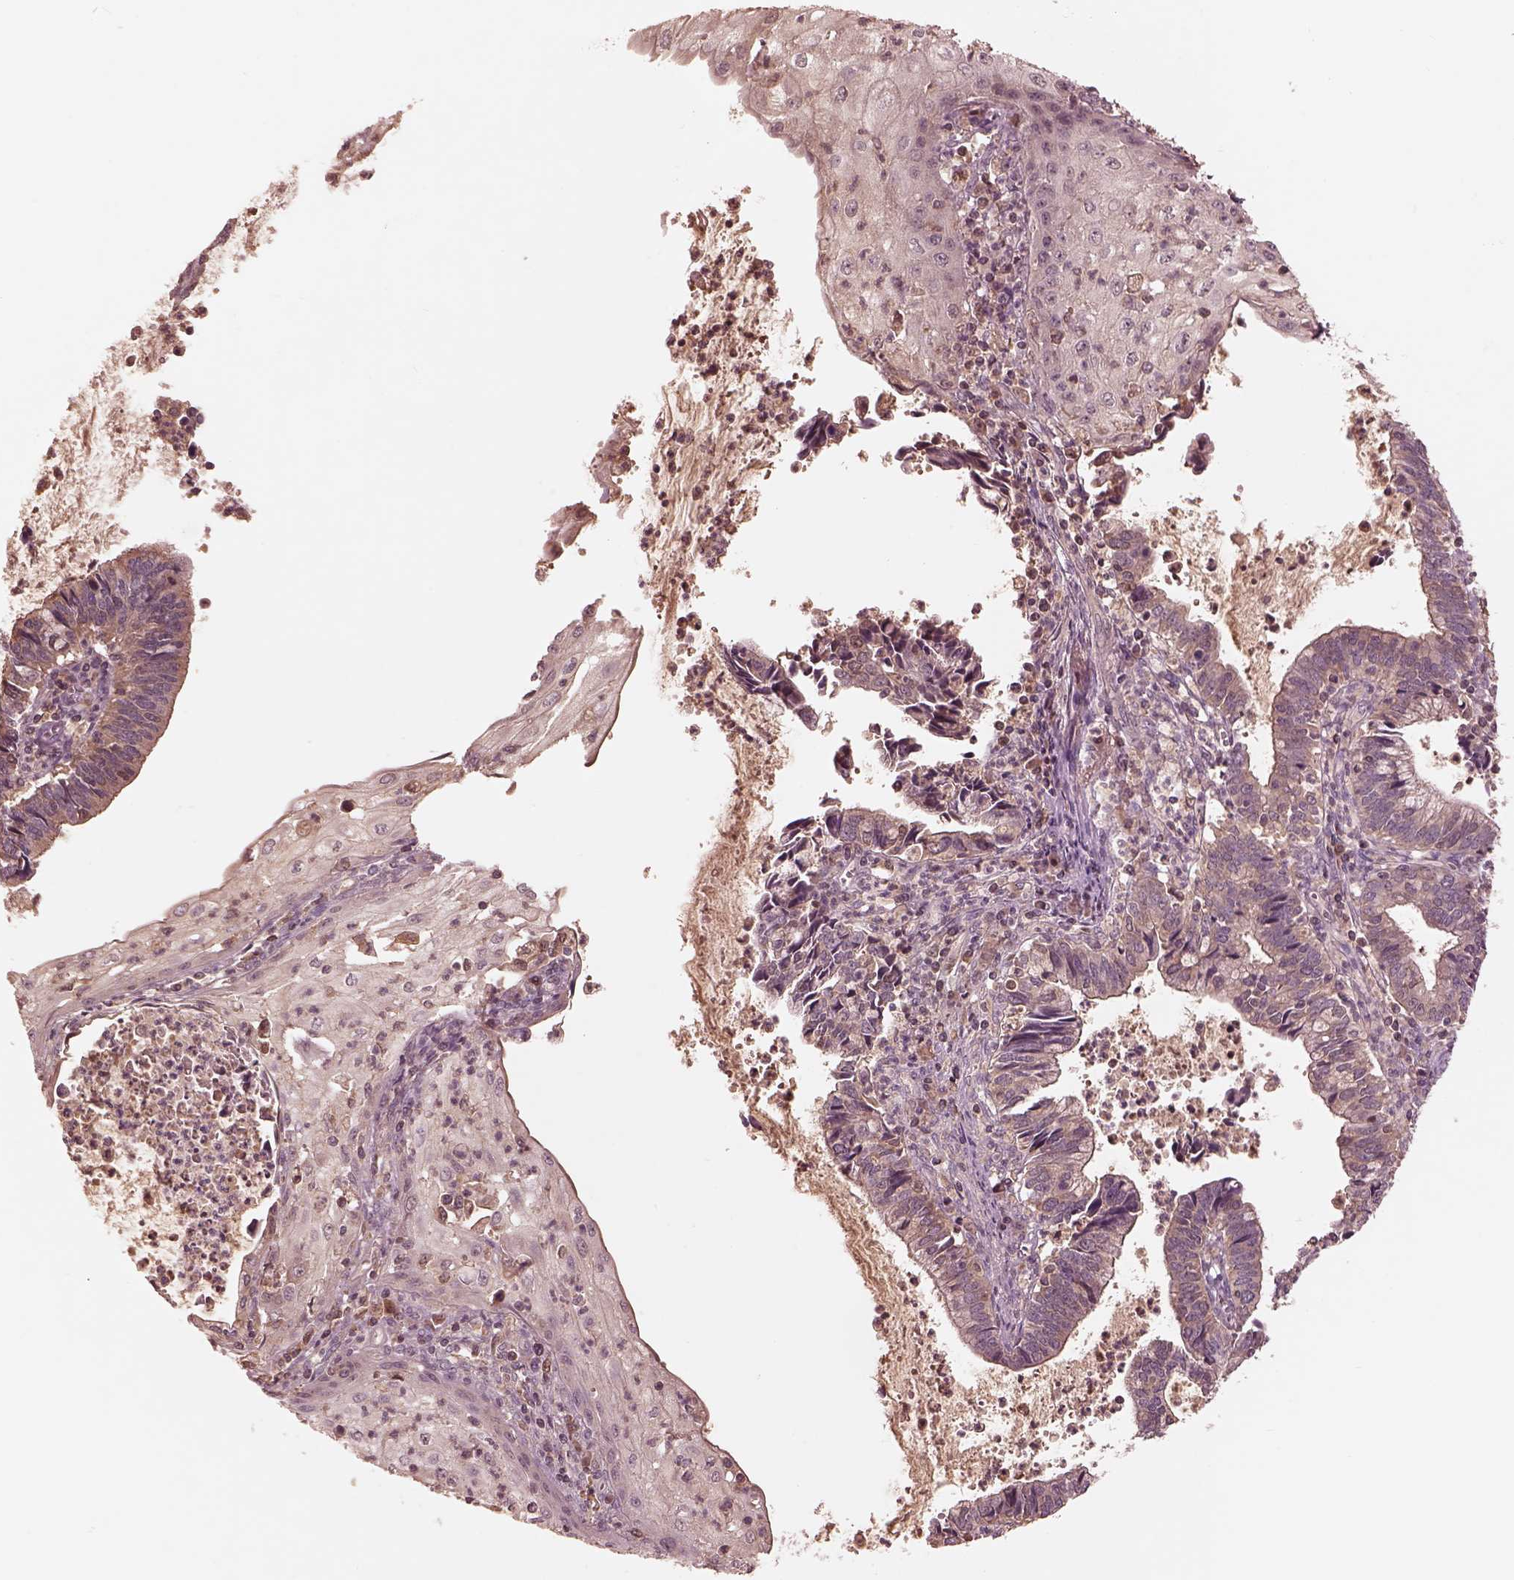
{"staining": {"intensity": "moderate", "quantity": ">75%", "location": "cytoplasmic/membranous"}, "tissue": "cervical cancer", "cell_type": "Tumor cells", "image_type": "cancer", "snomed": [{"axis": "morphology", "description": "Adenocarcinoma, NOS"}, {"axis": "topography", "description": "Cervix"}], "caption": "A micrograph of cervical cancer stained for a protein shows moderate cytoplasmic/membranous brown staining in tumor cells.", "gene": "TF", "patient": {"sex": "female", "age": 42}}